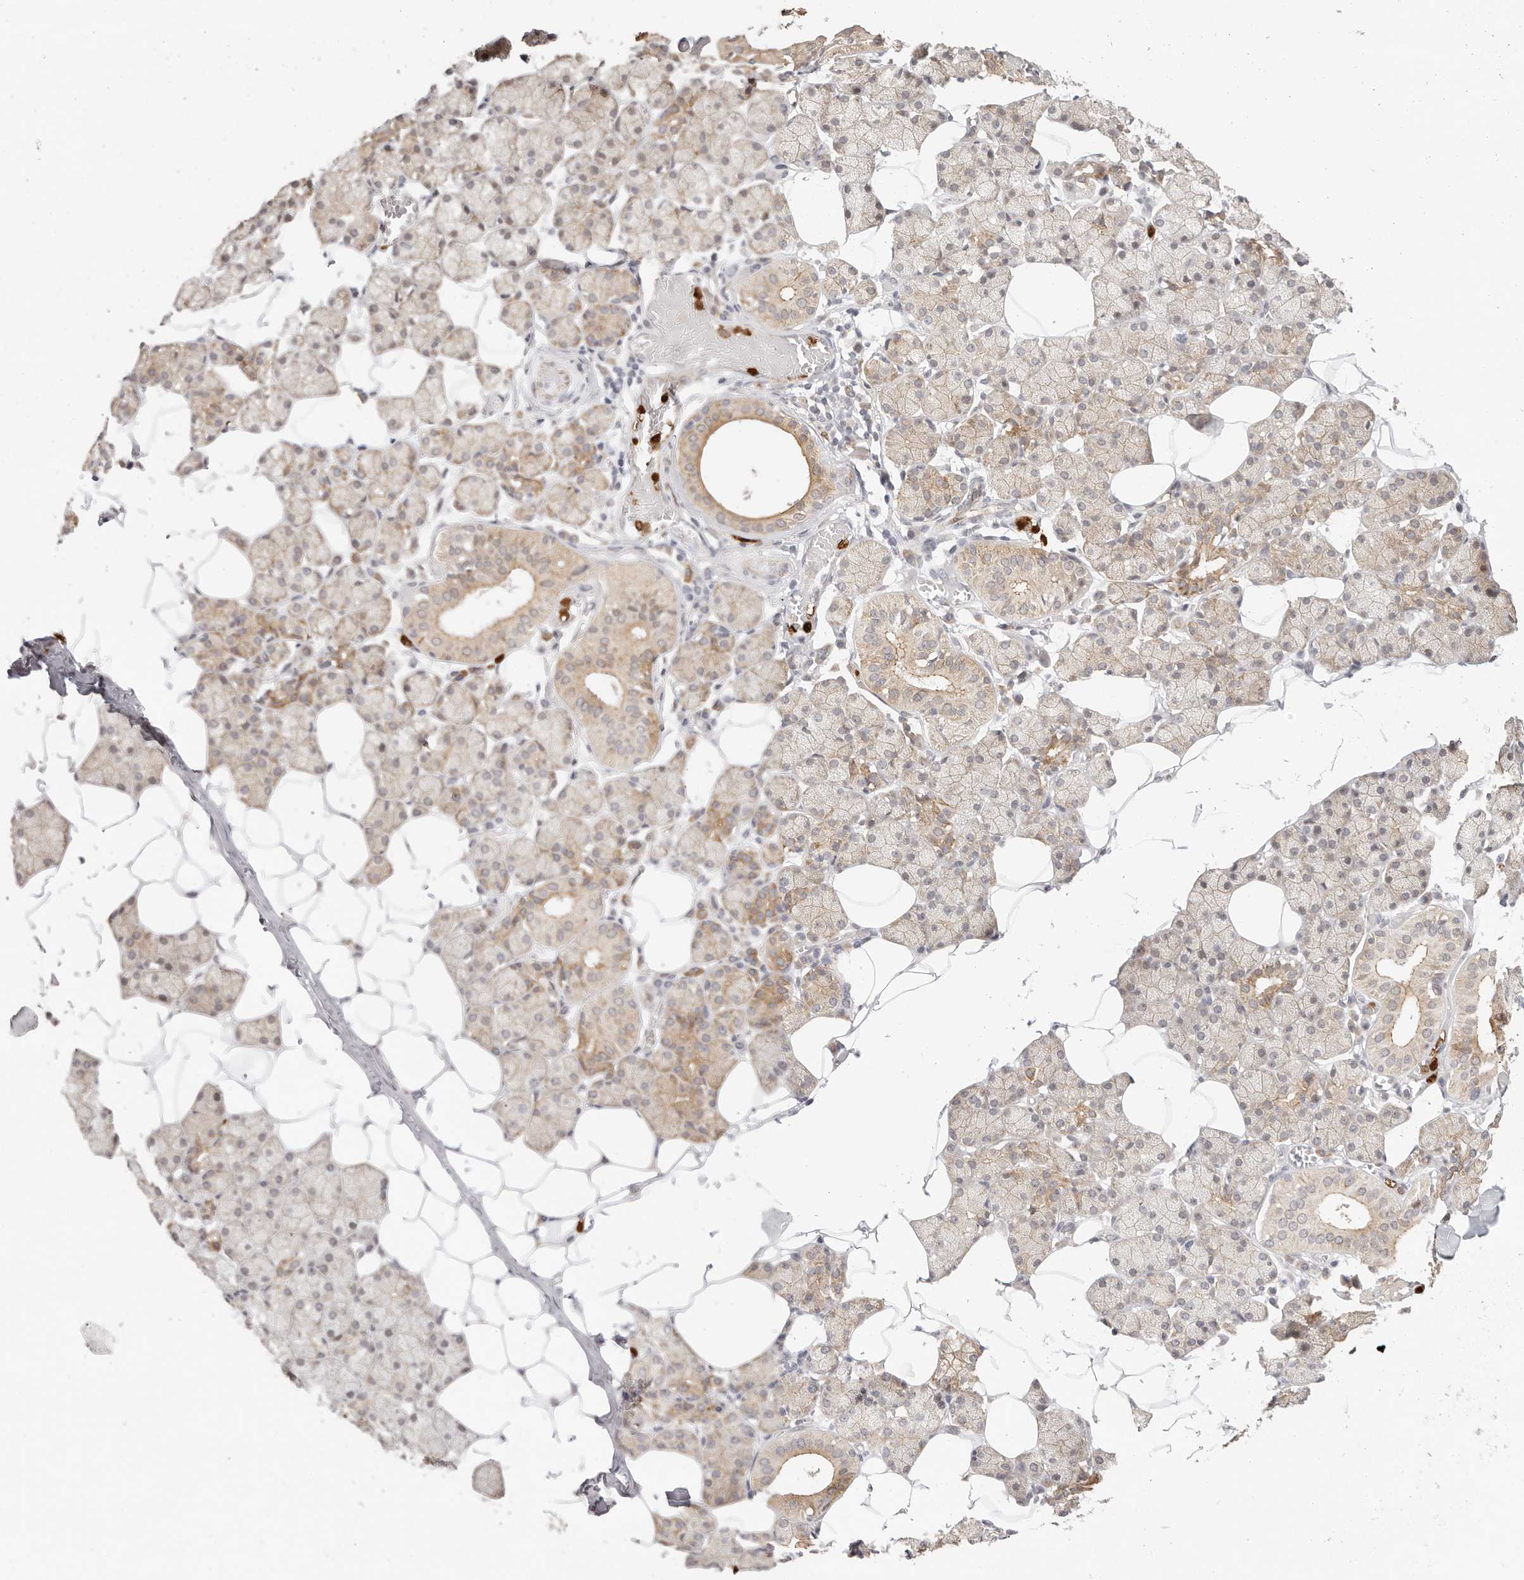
{"staining": {"intensity": "weak", "quantity": ">75%", "location": "cytoplasmic/membranous"}, "tissue": "salivary gland", "cell_type": "Glandular cells", "image_type": "normal", "snomed": [{"axis": "morphology", "description": "Normal tissue, NOS"}, {"axis": "topography", "description": "Salivary gland"}], "caption": "IHC (DAB) staining of unremarkable human salivary gland displays weak cytoplasmic/membranous protein expression in about >75% of glandular cells.", "gene": "AFDN", "patient": {"sex": "female", "age": 33}}